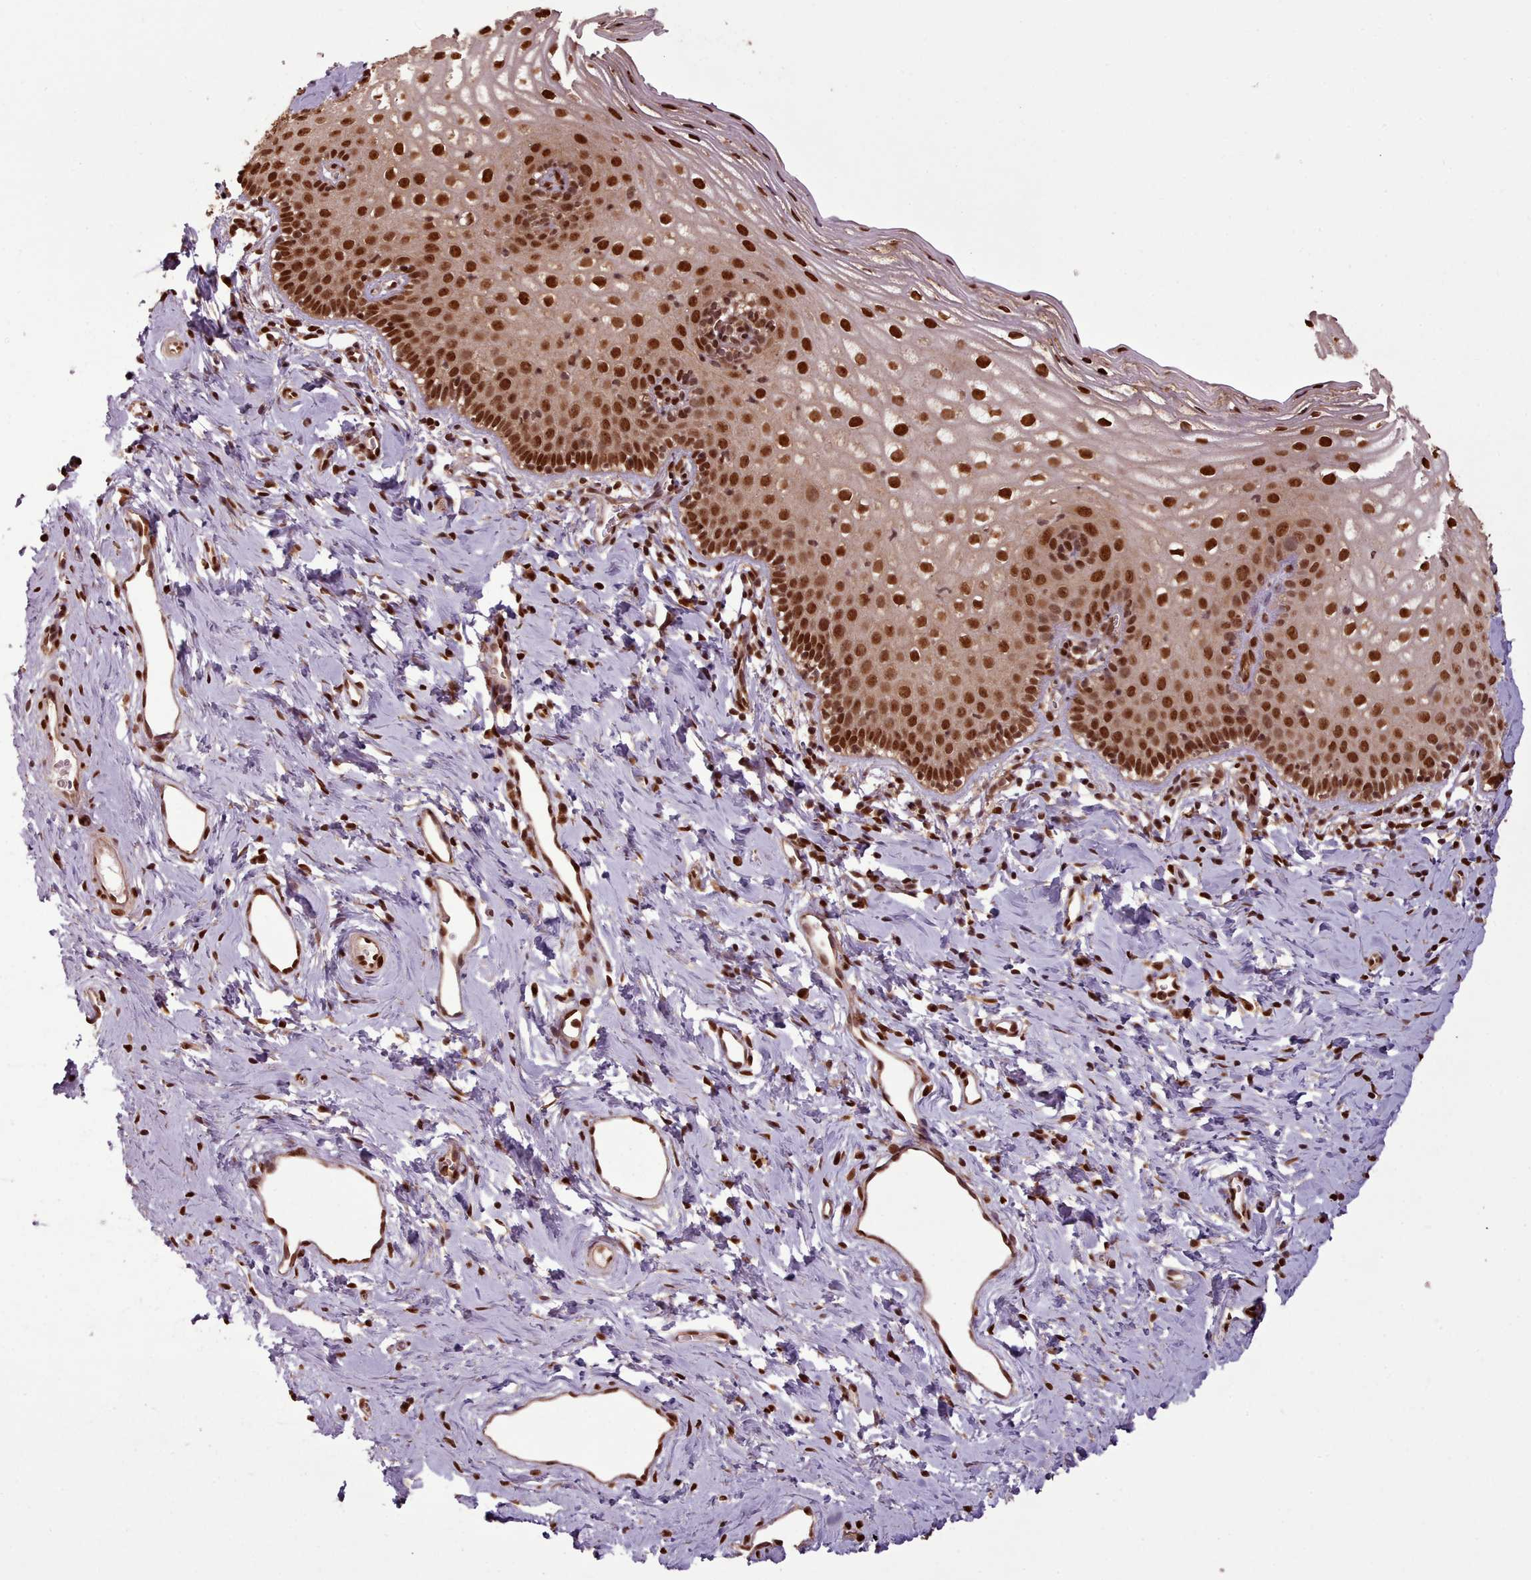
{"staining": {"intensity": "strong", "quantity": ">75%", "location": "nuclear"}, "tissue": "cervix", "cell_type": "Glandular cells", "image_type": "normal", "snomed": [{"axis": "morphology", "description": "Normal tissue, NOS"}, {"axis": "topography", "description": "Cervix"}], "caption": "Protein staining by IHC shows strong nuclear expression in approximately >75% of glandular cells in normal cervix. (Stains: DAB in brown, nuclei in blue, Microscopy: brightfield microscopy at high magnification).", "gene": "RPS27A", "patient": {"sex": "female", "age": 44}}